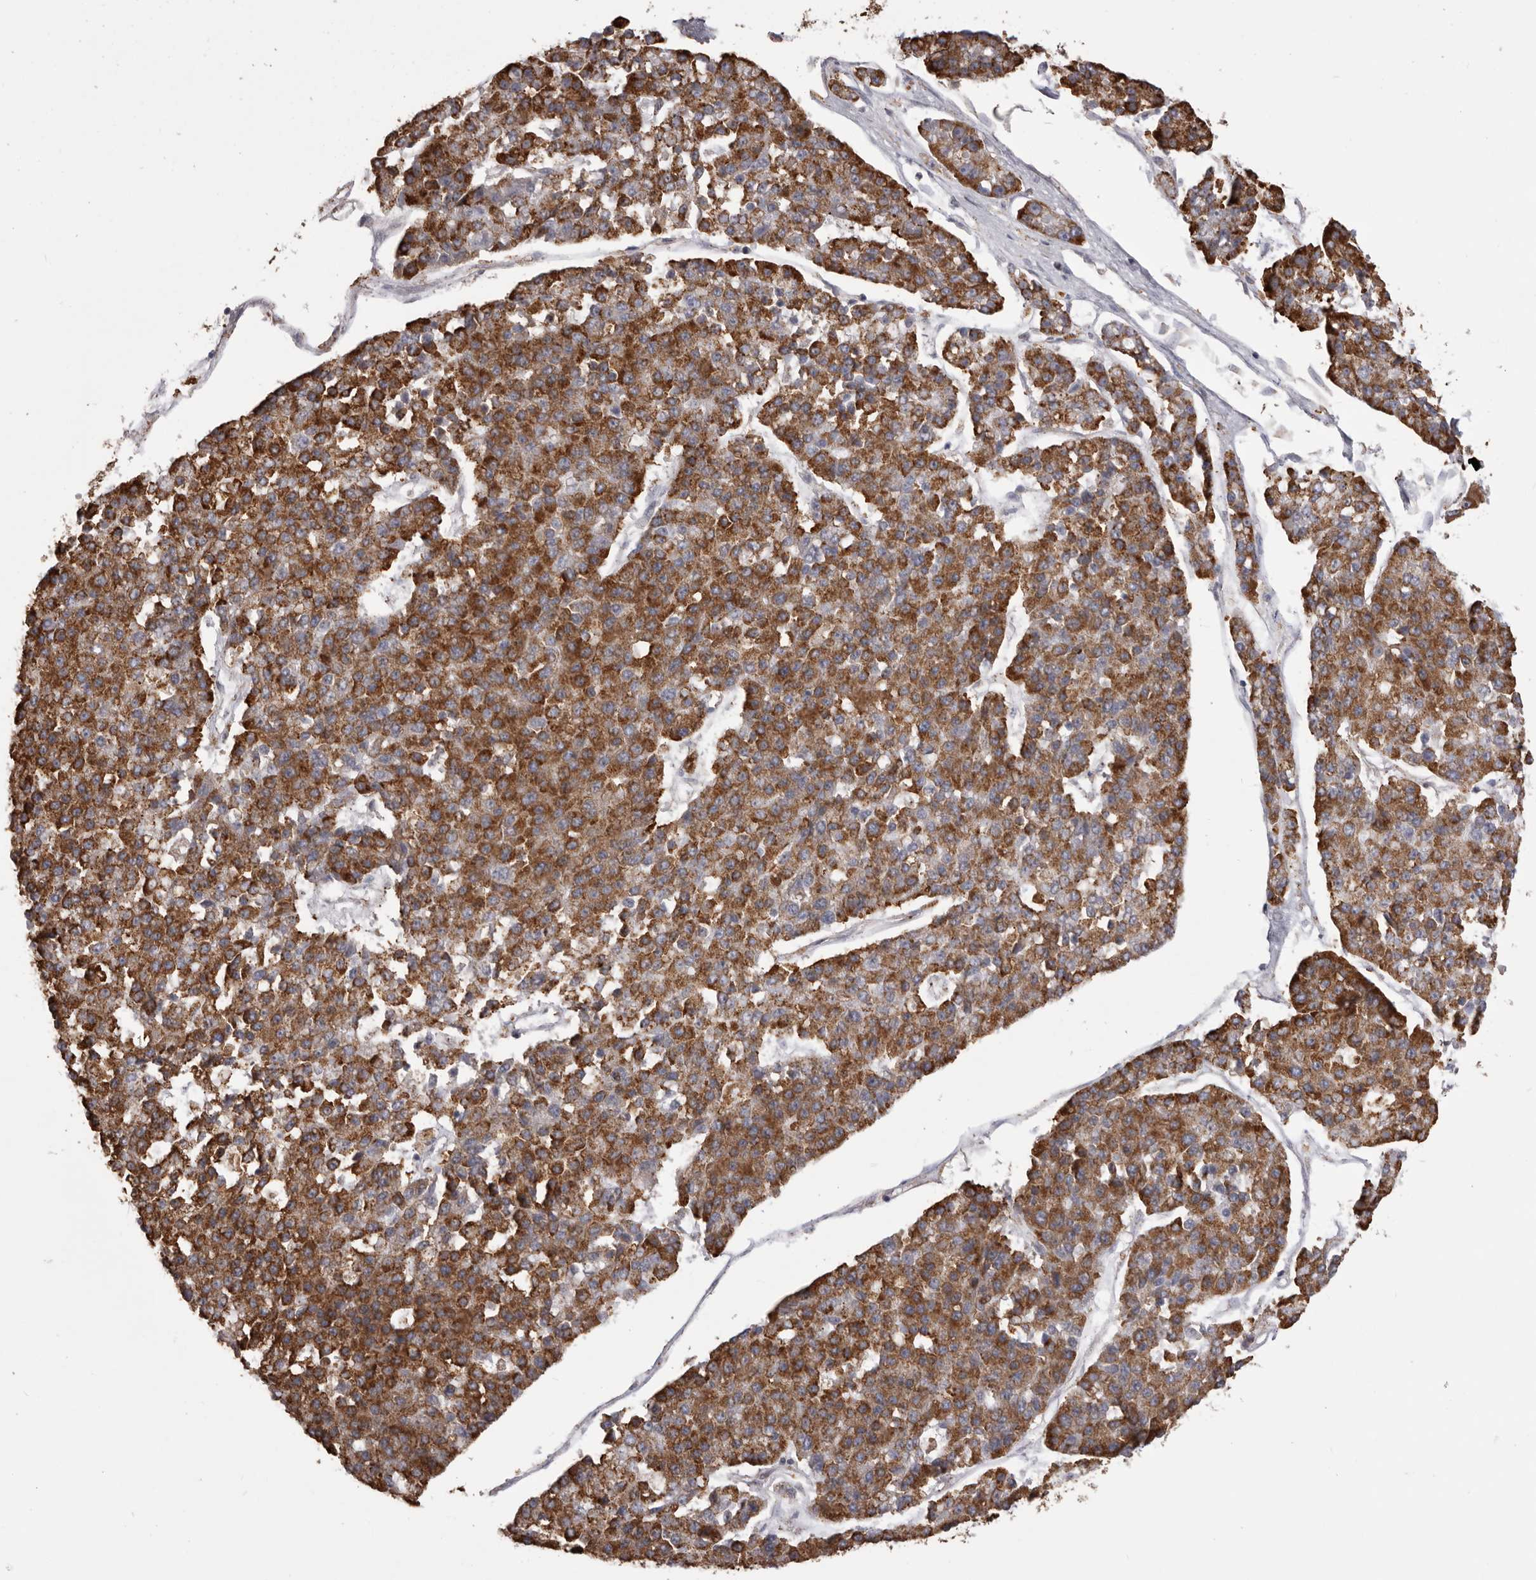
{"staining": {"intensity": "strong", "quantity": ">75%", "location": "cytoplasmic/membranous"}, "tissue": "pancreatic cancer", "cell_type": "Tumor cells", "image_type": "cancer", "snomed": [{"axis": "morphology", "description": "Adenocarcinoma, NOS"}, {"axis": "topography", "description": "Pancreas"}], "caption": "Pancreatic adenocarcinoma stained with immunohistochemistry (IHC) exhibits strong cytoplasmic/membranous staining in about >75% of tumor cells.", "gene": "QRSL1", "patient": {"sex": "male", "age": 50}}